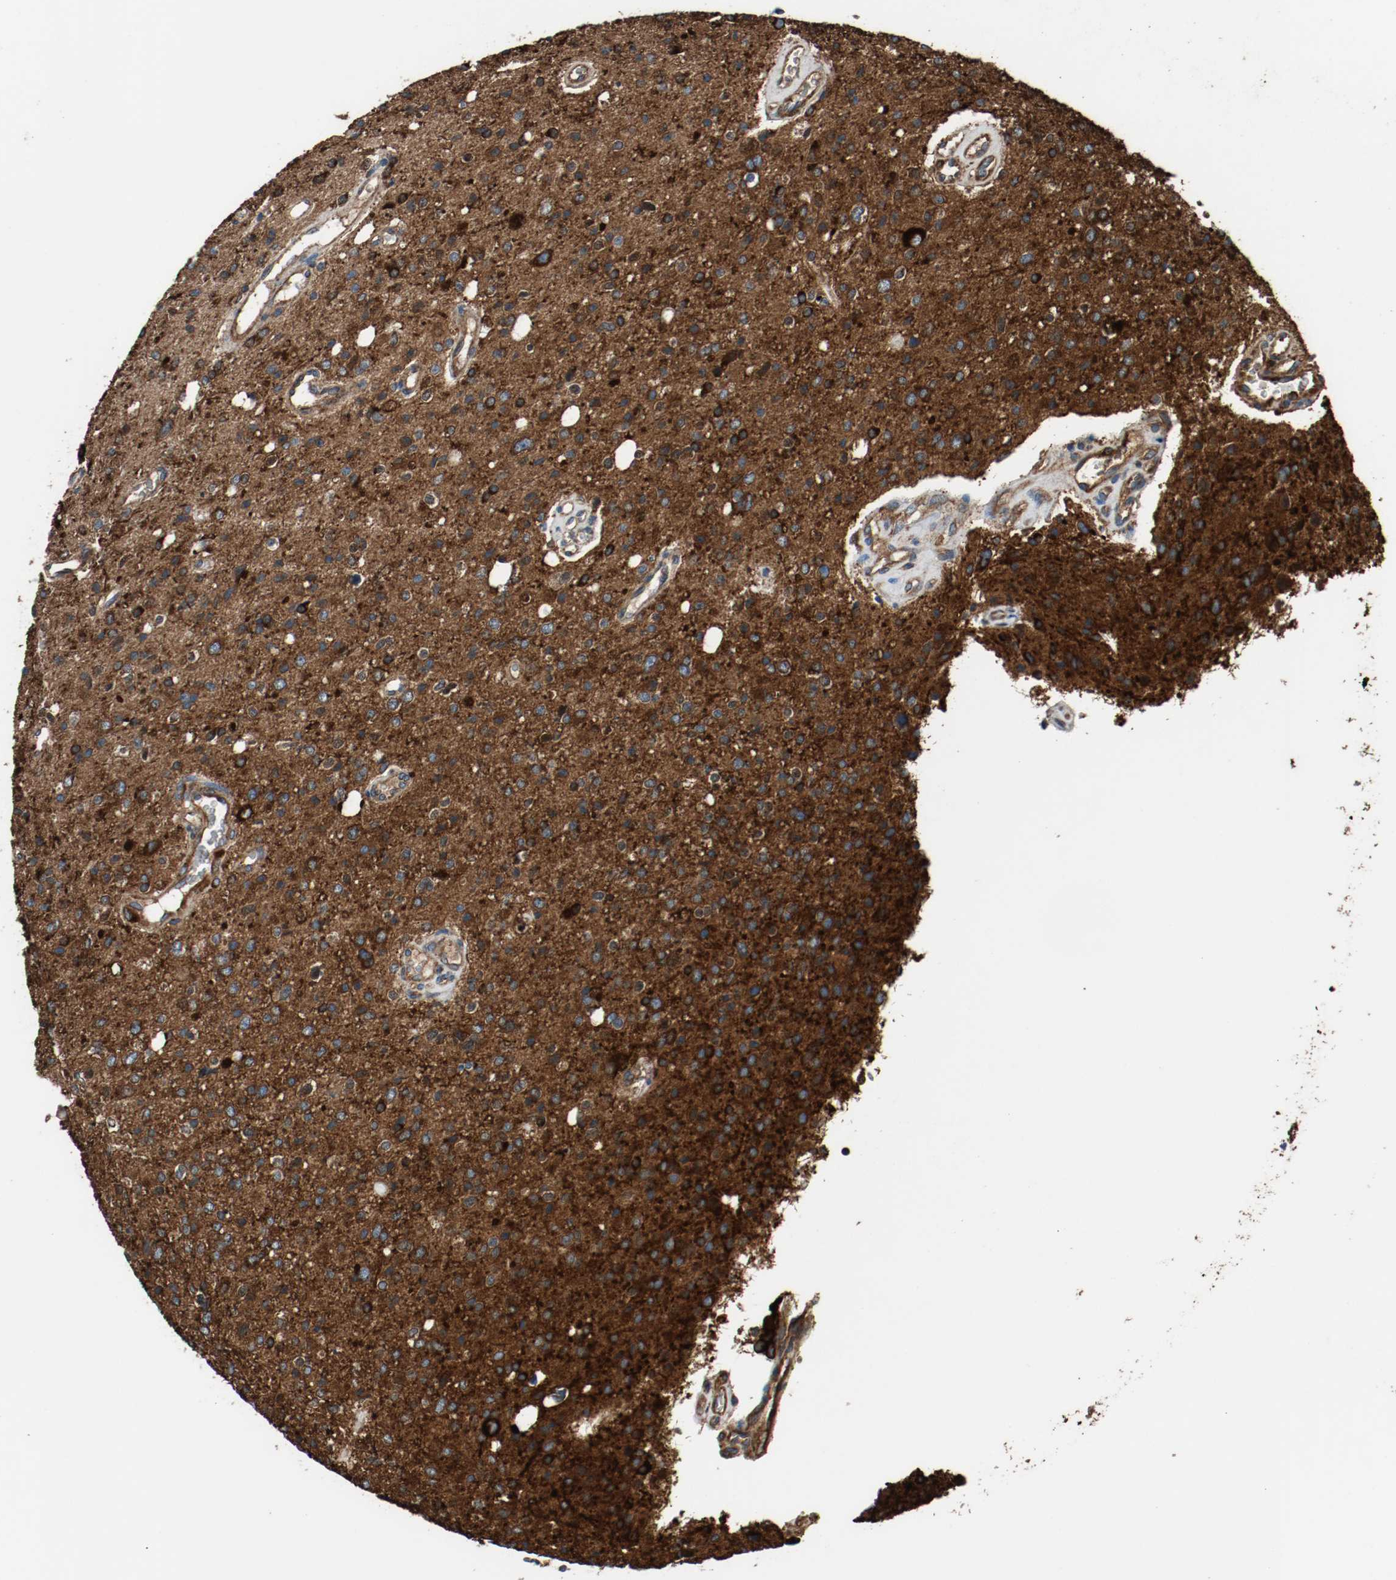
{"staining": {"intensity": "strong", "quantity": ">75%", "location": "cytoplasmic/membranous"}, "tissue": "glioma", "cell_type": "Tumor cells", "image_type": "cancer", "snomed": [{"axis": "morphology", "description": "Glioma, malignant, High grade"}, {"axis": "topography", "description": "Brain"}], "caption": "A brown stain labels strong cytoplasmic/membranous staining of a protein in glioma tumor cells.", "gene": "TUBA3D", "patient": {"sex": "male", "age": 47}}